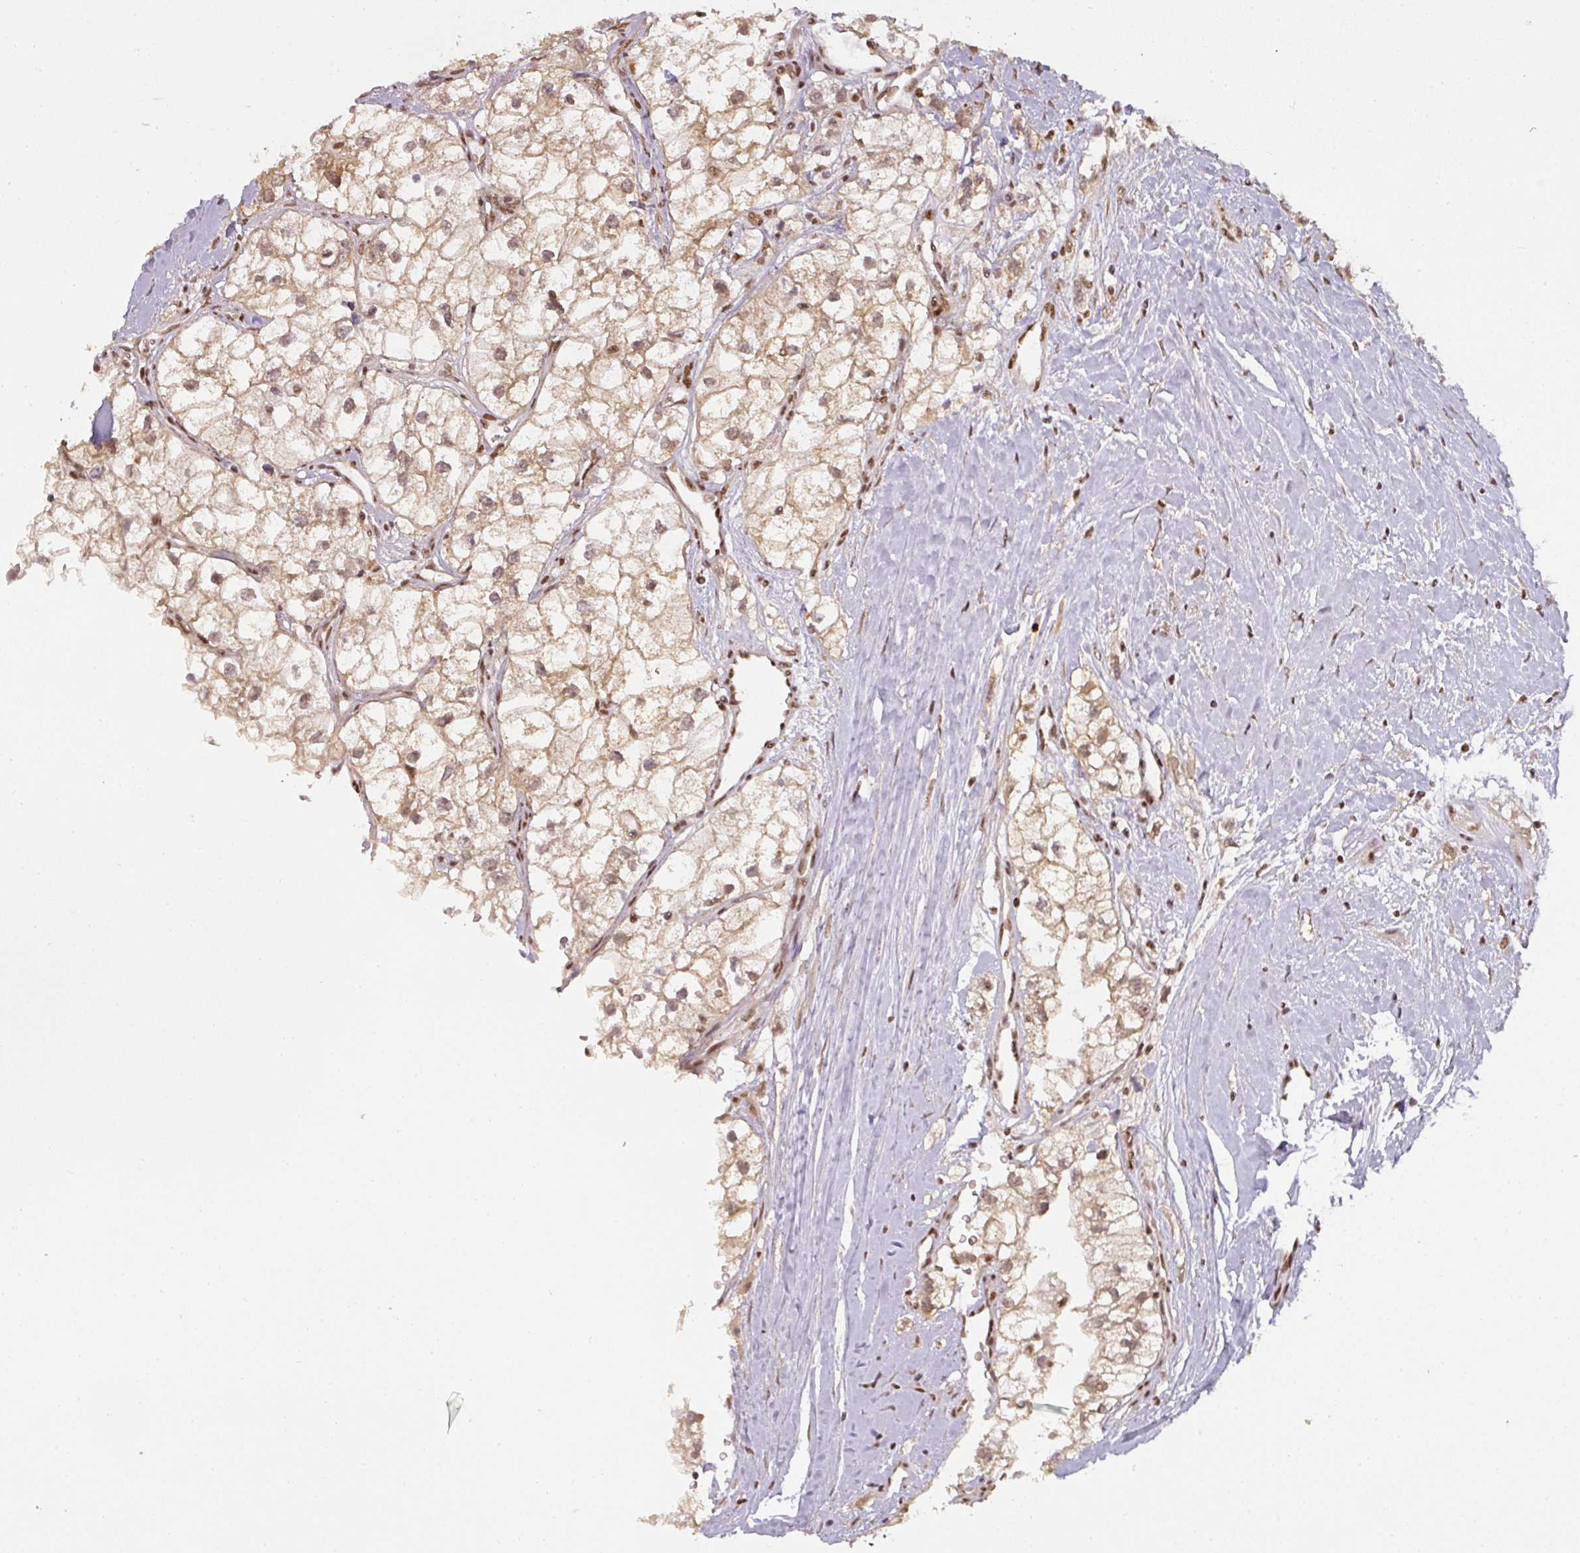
{"staining": {"intensity": "moderate", "quantity": ">75%", "location": "cytoplasmic/membranous,nuclear"}, "tissue": "renal cancer", "cell_type": "Tumor cells", "image_type": "cancer", "snomed": [{"axis": "morphology", "description": "Adenocarcinoma, NOS"}, {"axis": "topography", "description": "Kidney"}], "caption": "Protein analysis of adenocarcinoma (renal) tissue shows moderate cytoplasmic/membranous and nuclear expression in approximately >75% of tumor cells.", "gene": "GPRIN2", "patient": {"sex": "male", "age": 59}}